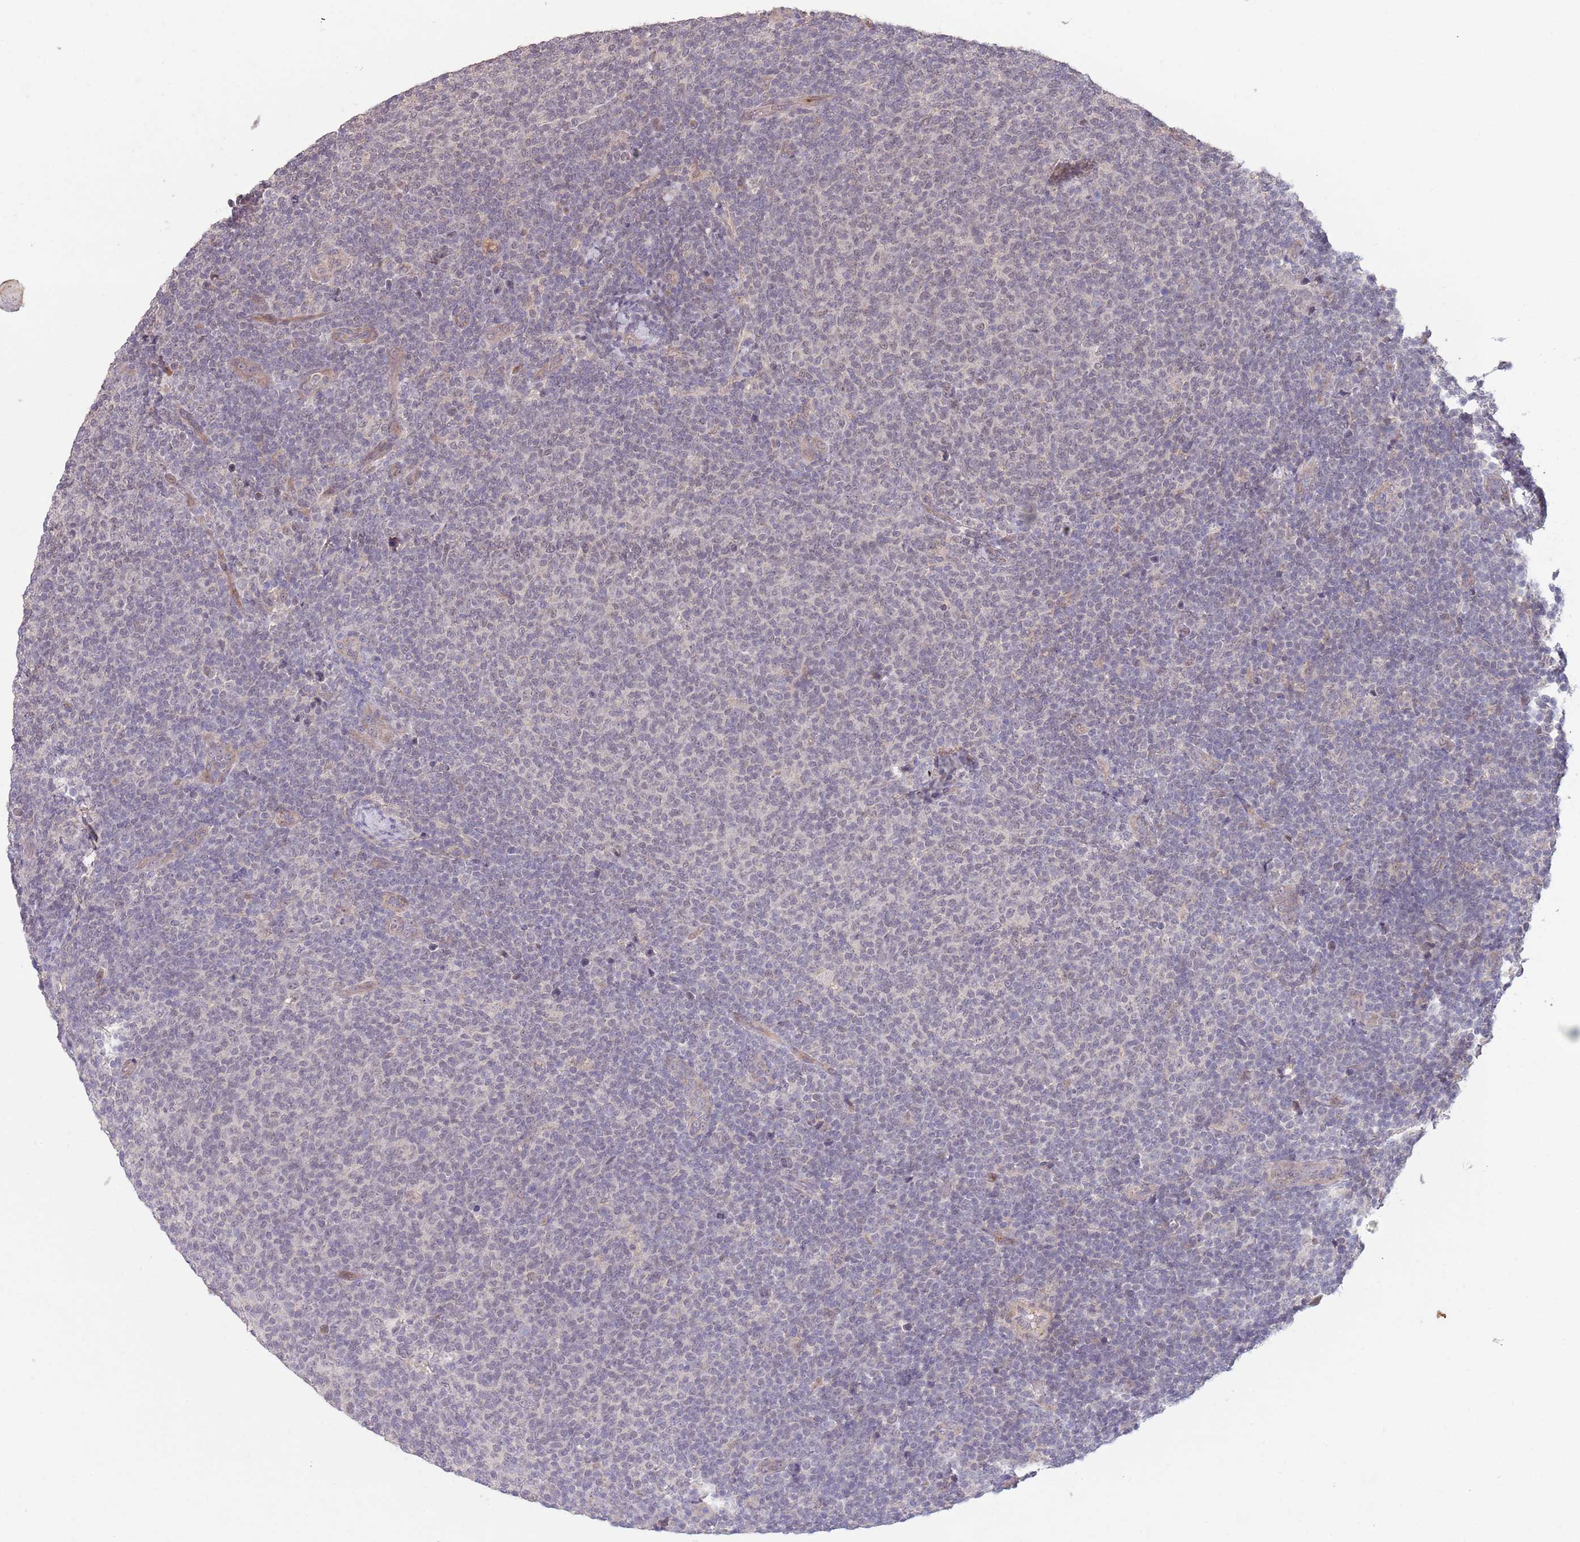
{"staining": {"intensity": "negative", "quantity": "none", "location": "none"}, "tissue": "lymphoma", "cell_type": "Tumor cells", "image_type": "cancer", "snomed": [{"axis": "morphology", "description": "Malignant lymphoma, non-Hodgkin's type, Low grade"}, {"axis": "topography", "description": "Lymph node"}], "caption": "This is a micrograph of immunohistochemistry staining of lymphoma, which shows no expression in tumor cells.", "gene": "MEI1", "patient": {"sex": "male", "age": 66}}